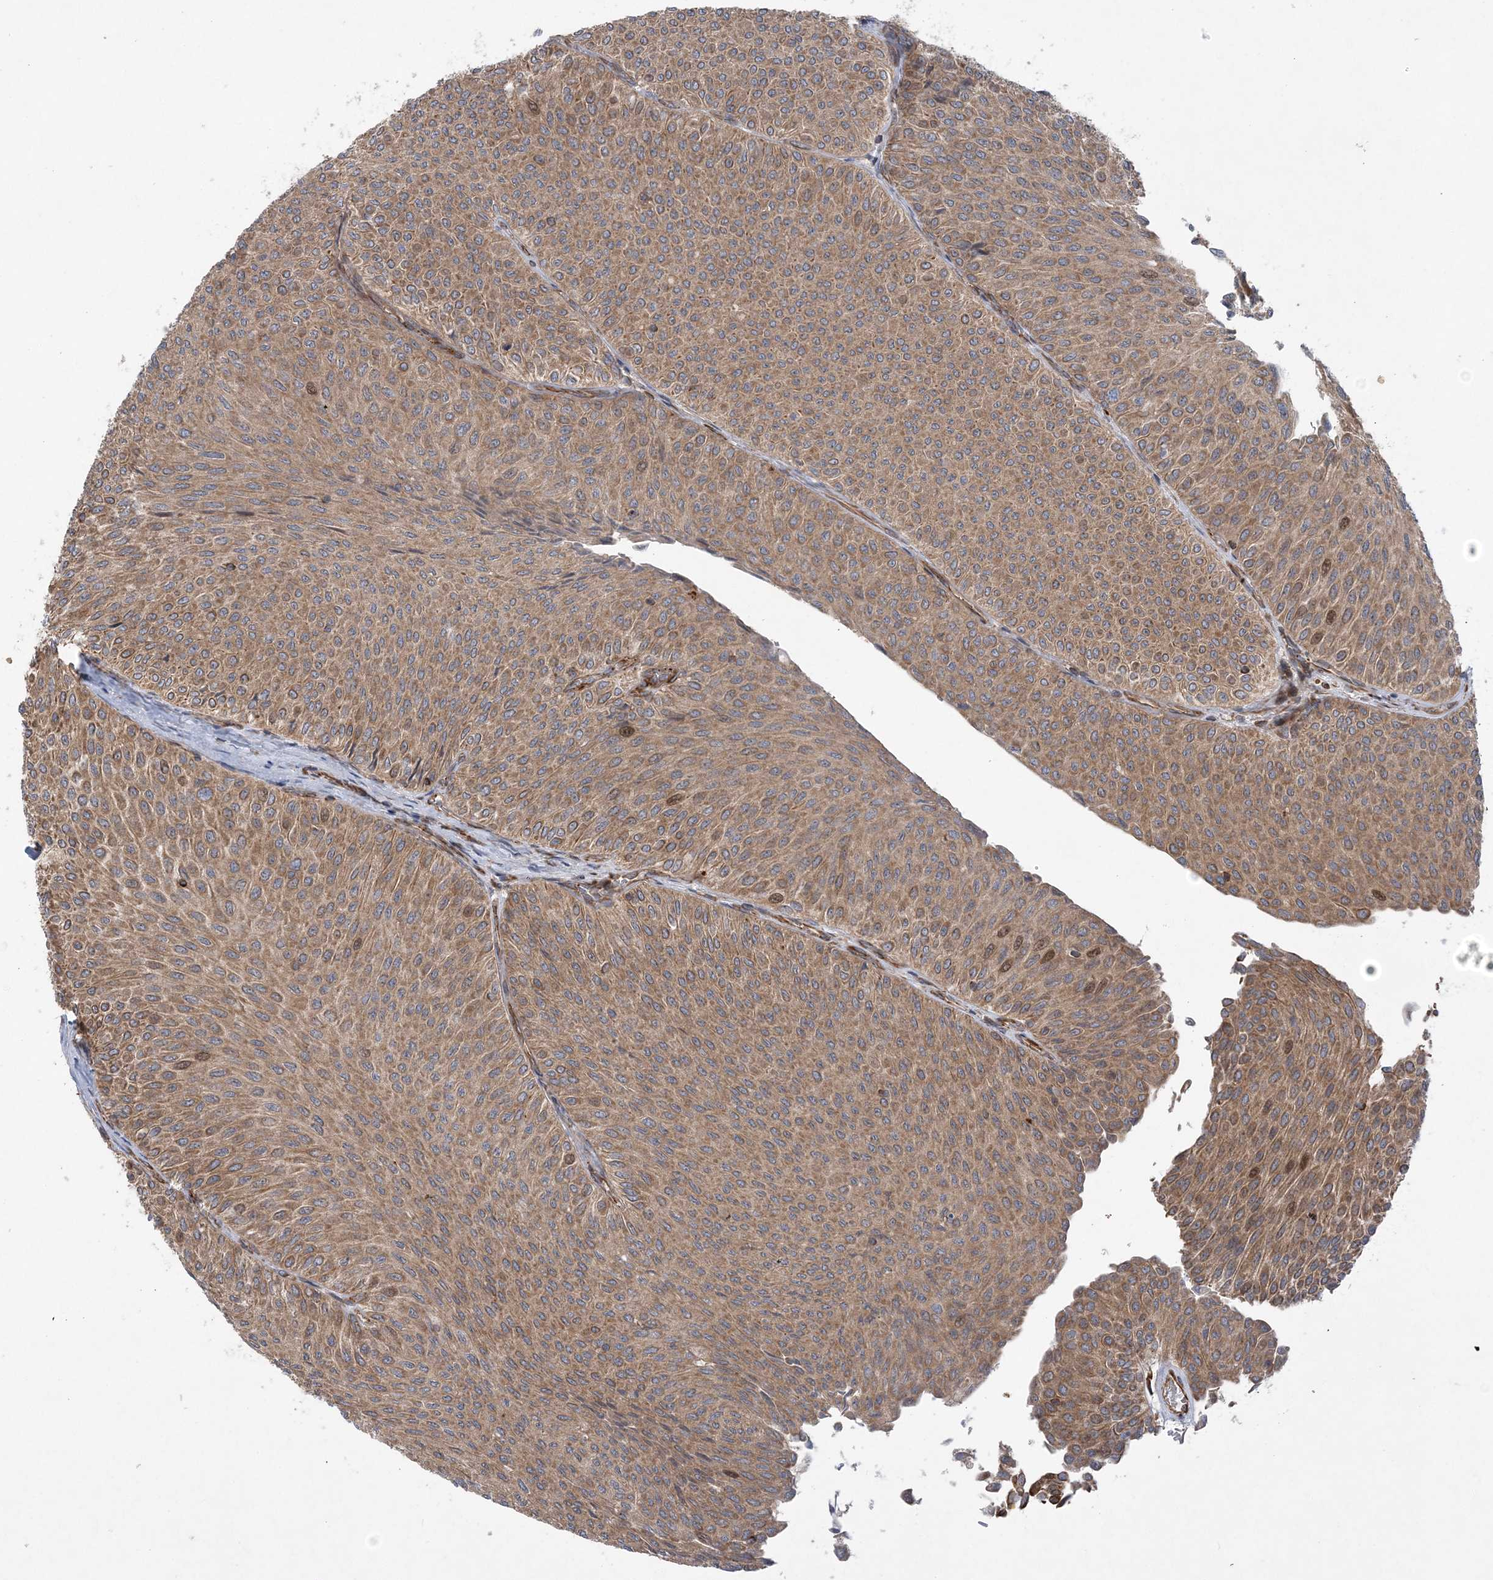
{"staining": {"intensity": "moderate", "quantity": ">75%", "location": "cytoplasmic/membranous"}, "tissue": "urothelial cancer", "cell_type": "Tumor cells", "image_type": "cancer", "snomed": [{"axis": "morphology", "description": "Urothelial carcinoma, Low grade"}, {"axis": "topography", "description": "Urinary bladder"}], "caption": "Low-grade urothelial carcinoma tissue exhibits moderate cytoplasmic/membranous staining in about >75% of tumor cells, visualized by immunohistochemistry.", "gene": "FAM114A2", "patient": {"sex": "male", "age": 78}}